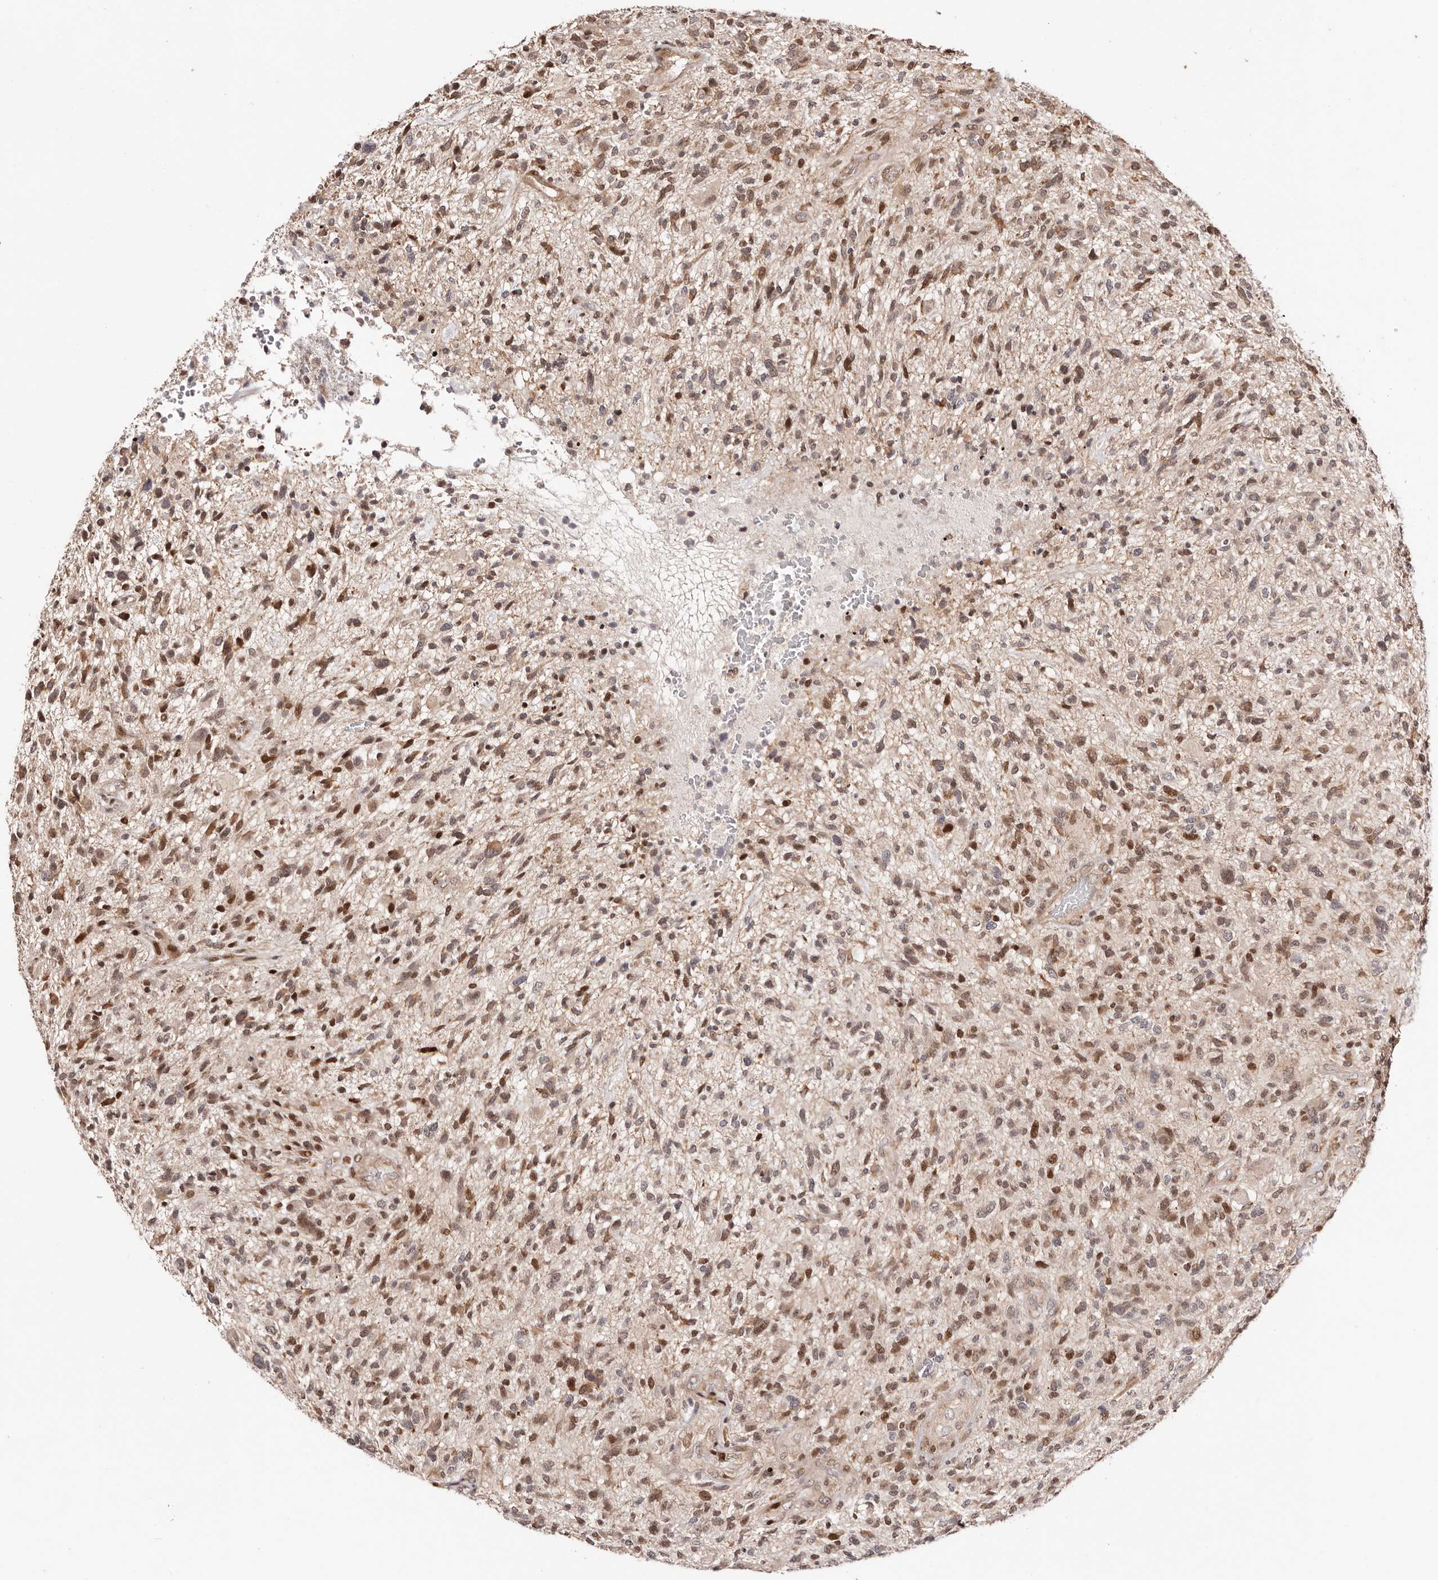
{"staining": {"intensity": "moderate", "quantity": ">75%", "location": "cytoplasmic/membranous,nuclear"}, "tissue": "glioma", "cell_type": "Tumor cells", "image_type": "cancer", "snomed": [{"axis": "morphology", "description": "Glioma, malignant, High grade"}, {"axis": "topography", "description": "Brain"}], "caption": "Glioma tissue shows moderate cytoplasmic/membranous and nuclear positivity in about >75% of tumor cells", "gene": "HIVEP3", "patient": {"sex": "male", "age": 47}}